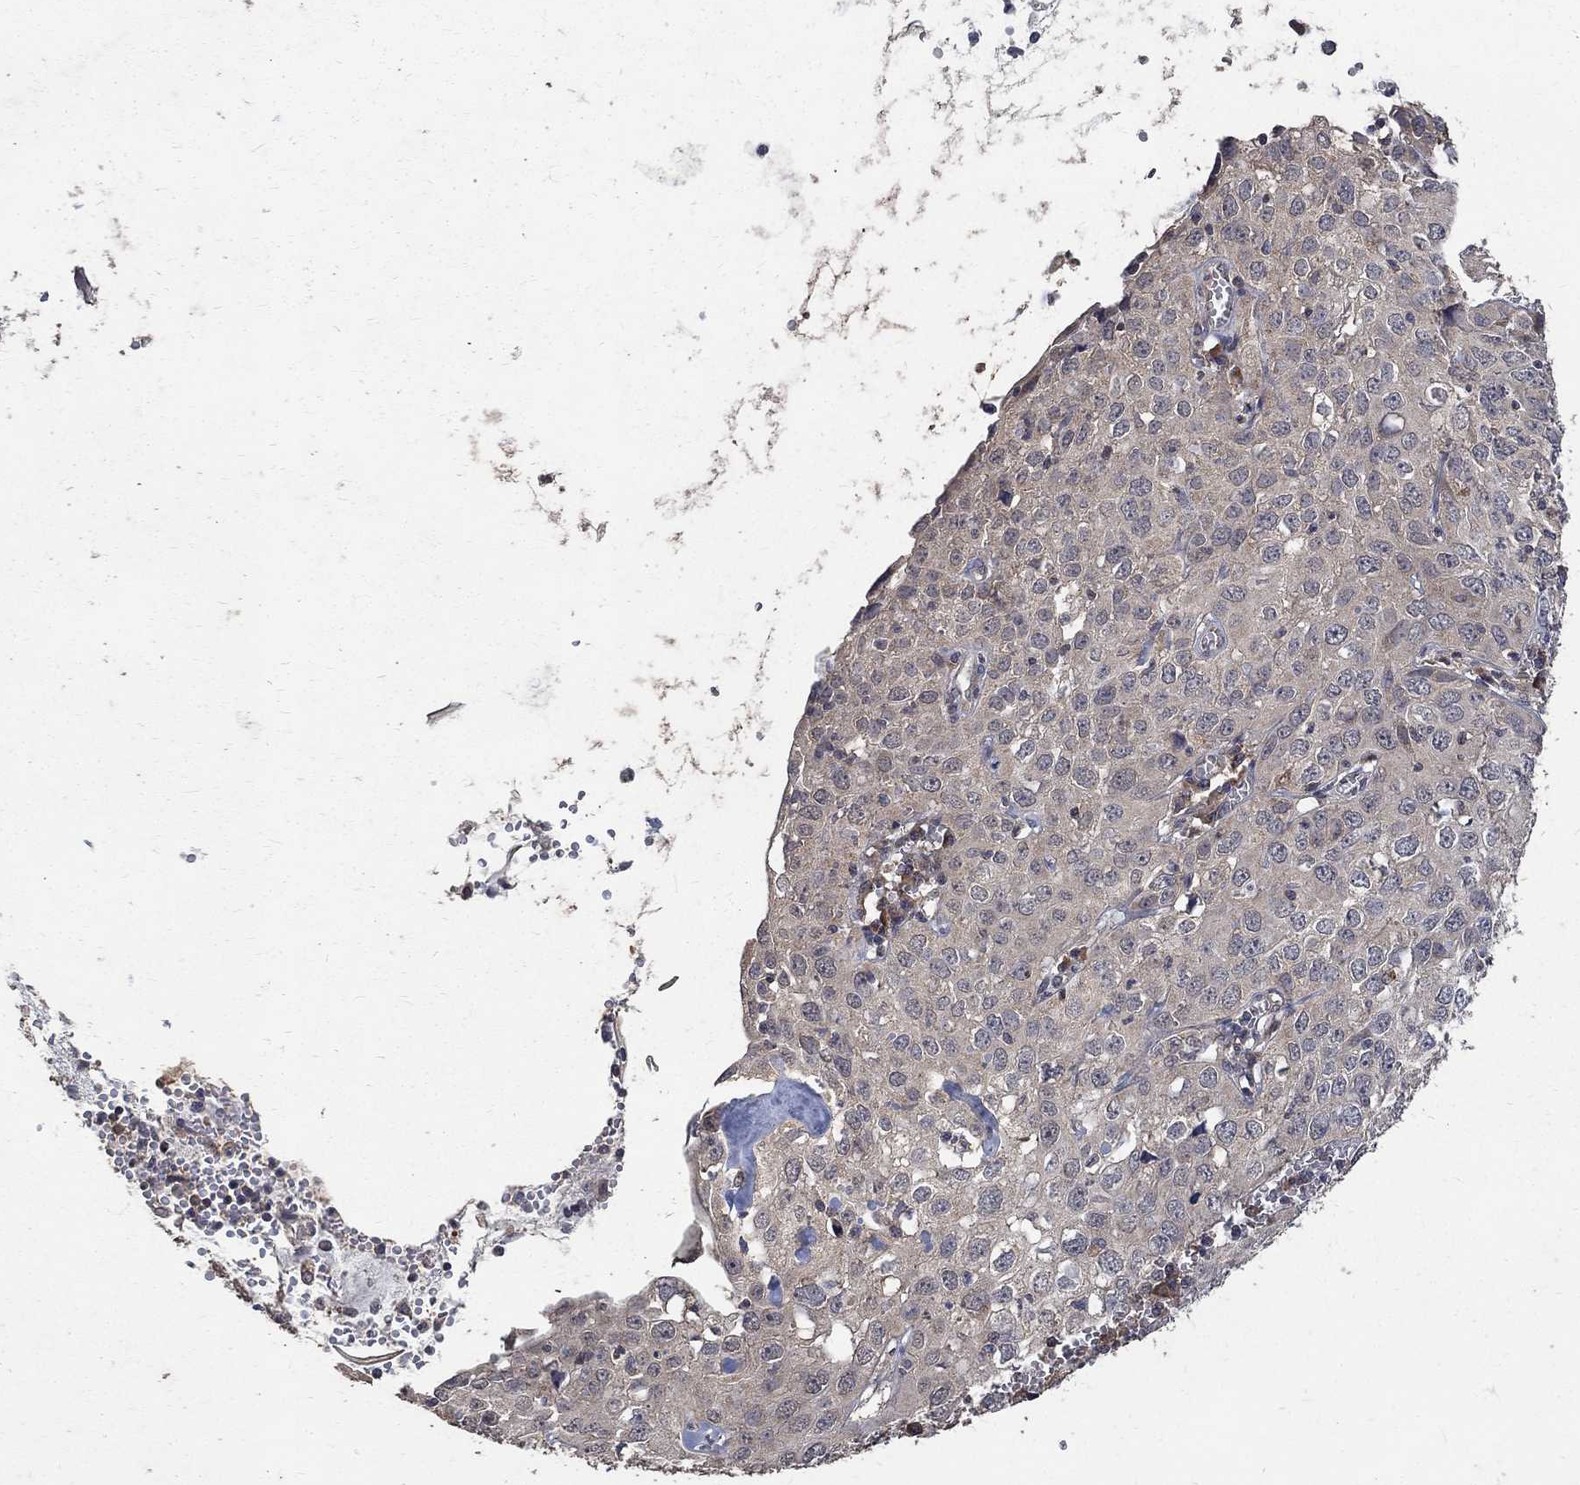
{"staining": {"intensity": "negative", "quantity": "none", "location": "none"}, "tissue": "cervical cancer", "cell_type": "Tumor cells", "image_type": "cancer", "snomed": [{"axis": "morphology", "description": "Squamous cell carcinoma, NOS"}, {"axis": "topography", "description": "Cervix"}], "caption": "An image of human squamous cell carcinoma (cervical) is negative for staining in tumor cells.", "gene": "C17orf75", "patient": {"sex": "female", "age": 24}}